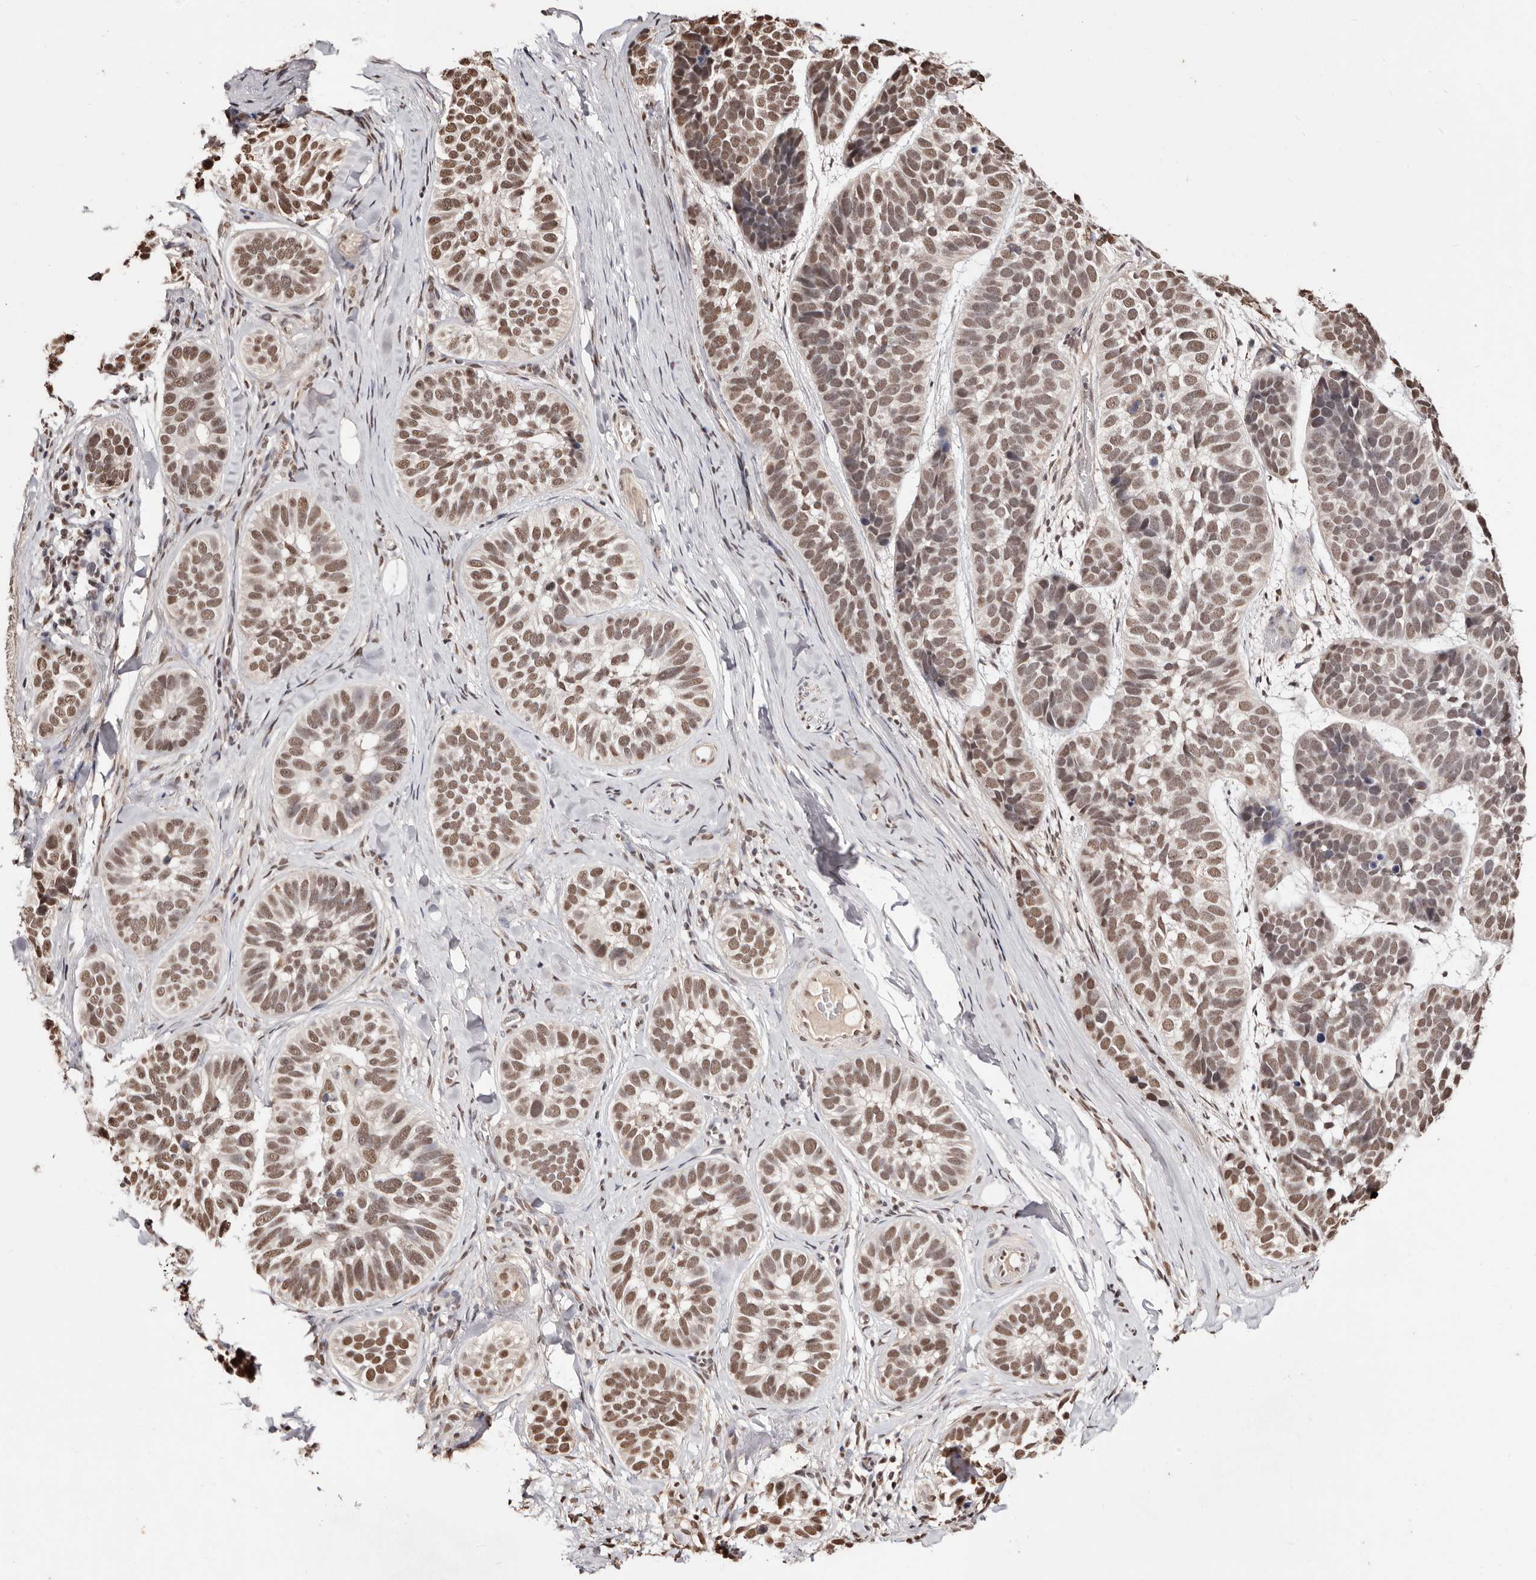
{"staining": {"intensity": "moderate", "quantity": ">75%", "location": "nuclear"}, "tissue": "skin cancer", "cell_type": "Tumor cells", "image_type": "cancer", "snomed": [{"axis": "morphology", "description": "Basal cell carcinoma"}, {"axis": "topography", "description": "Skin"}], "caption": "Protein expression analysis of skin cancer displays moderate nuclear expression in approximately >75% of tumor cells.", "gene": "BICRAL", "patient": {"sex": "male", "age": 62}}